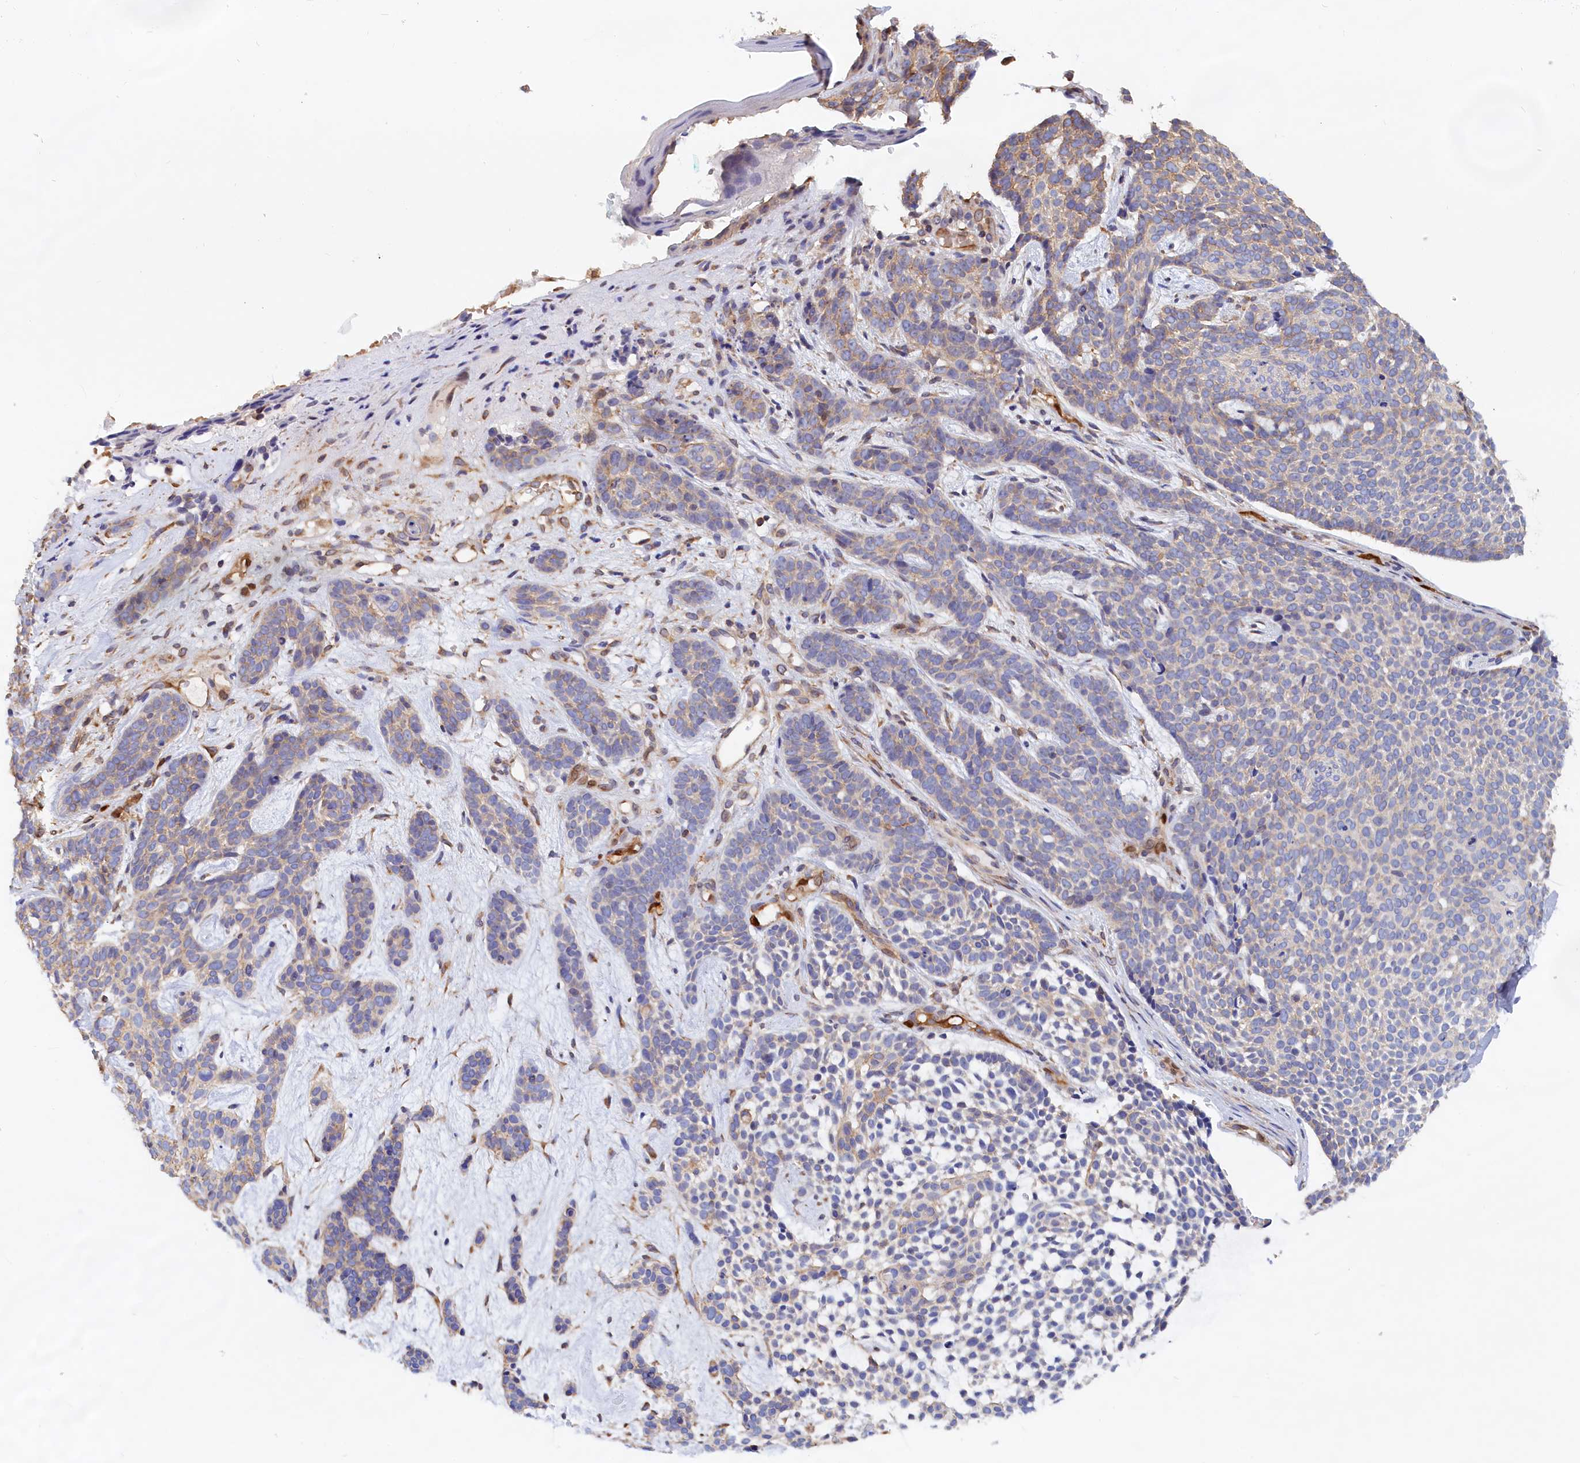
{"staining": {"intensity": "weak", "quantity": "<25%", "location": "cytoplasmic/membranous"}, "tissue": "skin cancer", "cell_type": "Tumor cells", "image_type": "cancer", "snomed": [{"axis": "morphology", "description": "Basal cell carcinoma"}, {"axis": "topography", "description": "Skin"}], "caption": "IHC micrograph of skin cancer (basal cell carcinoma) stained for a protein (brown), which exhibits no expression in tumor cells.", "gene": "ABCC12", "patient": {"sex": "male", "age": 71}}